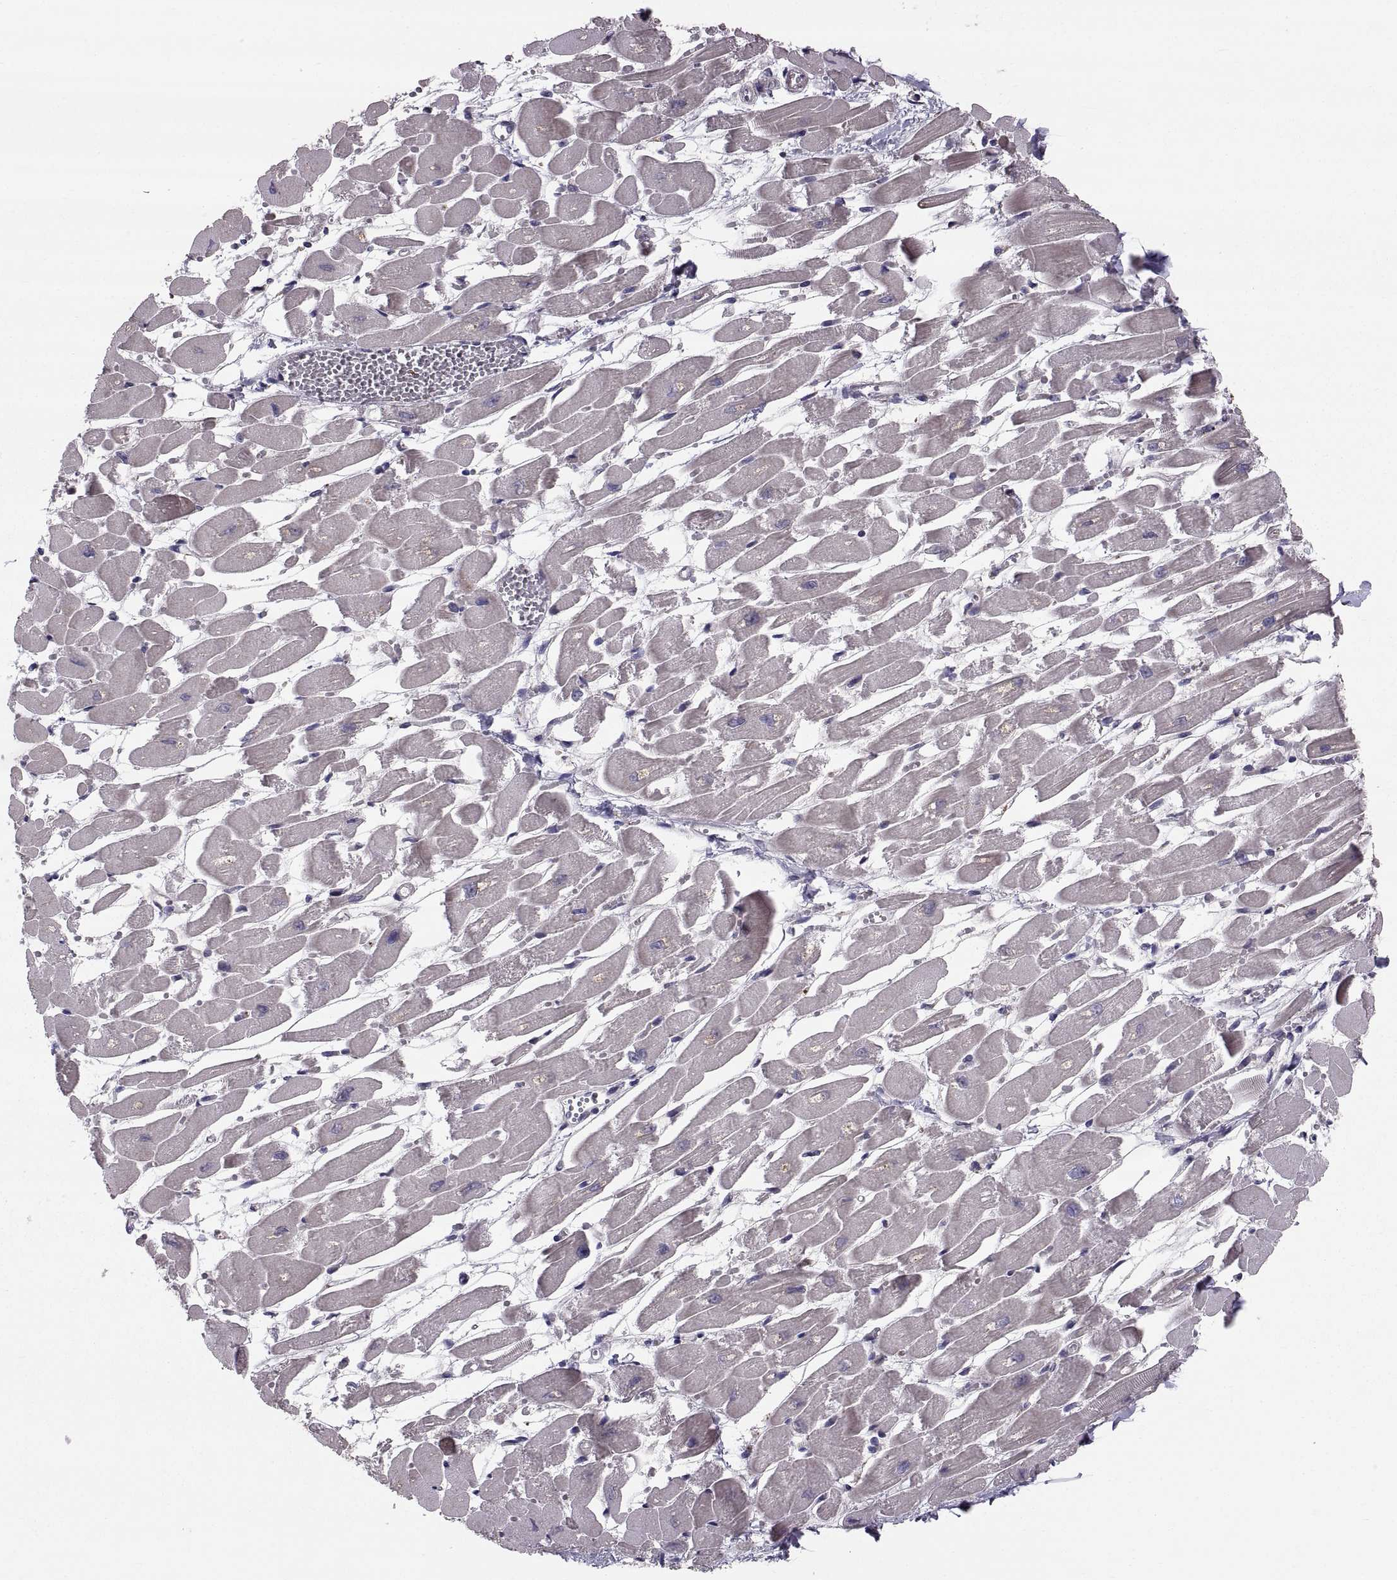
{"staining": {"intensity": "negative", "quantity": "none", "location": "none"}, "tissue": "heart muscle", "cell_type": "Cardiomyocytes", "image_type": "normal", "snomed": [{"axis": "morphology", "description": "Normal tissue, NOS"}, {"axis": "topography", "description": "Heart"}], "caption": "Image shows no significant protein expression in cardiomyocytes of normal heart muscle. (DAB (3,3'-diaminobenzidine) immunohistochemistry, high magnification).", "gene": "TESC", "patient": {"sex": "female", "age": 52}}